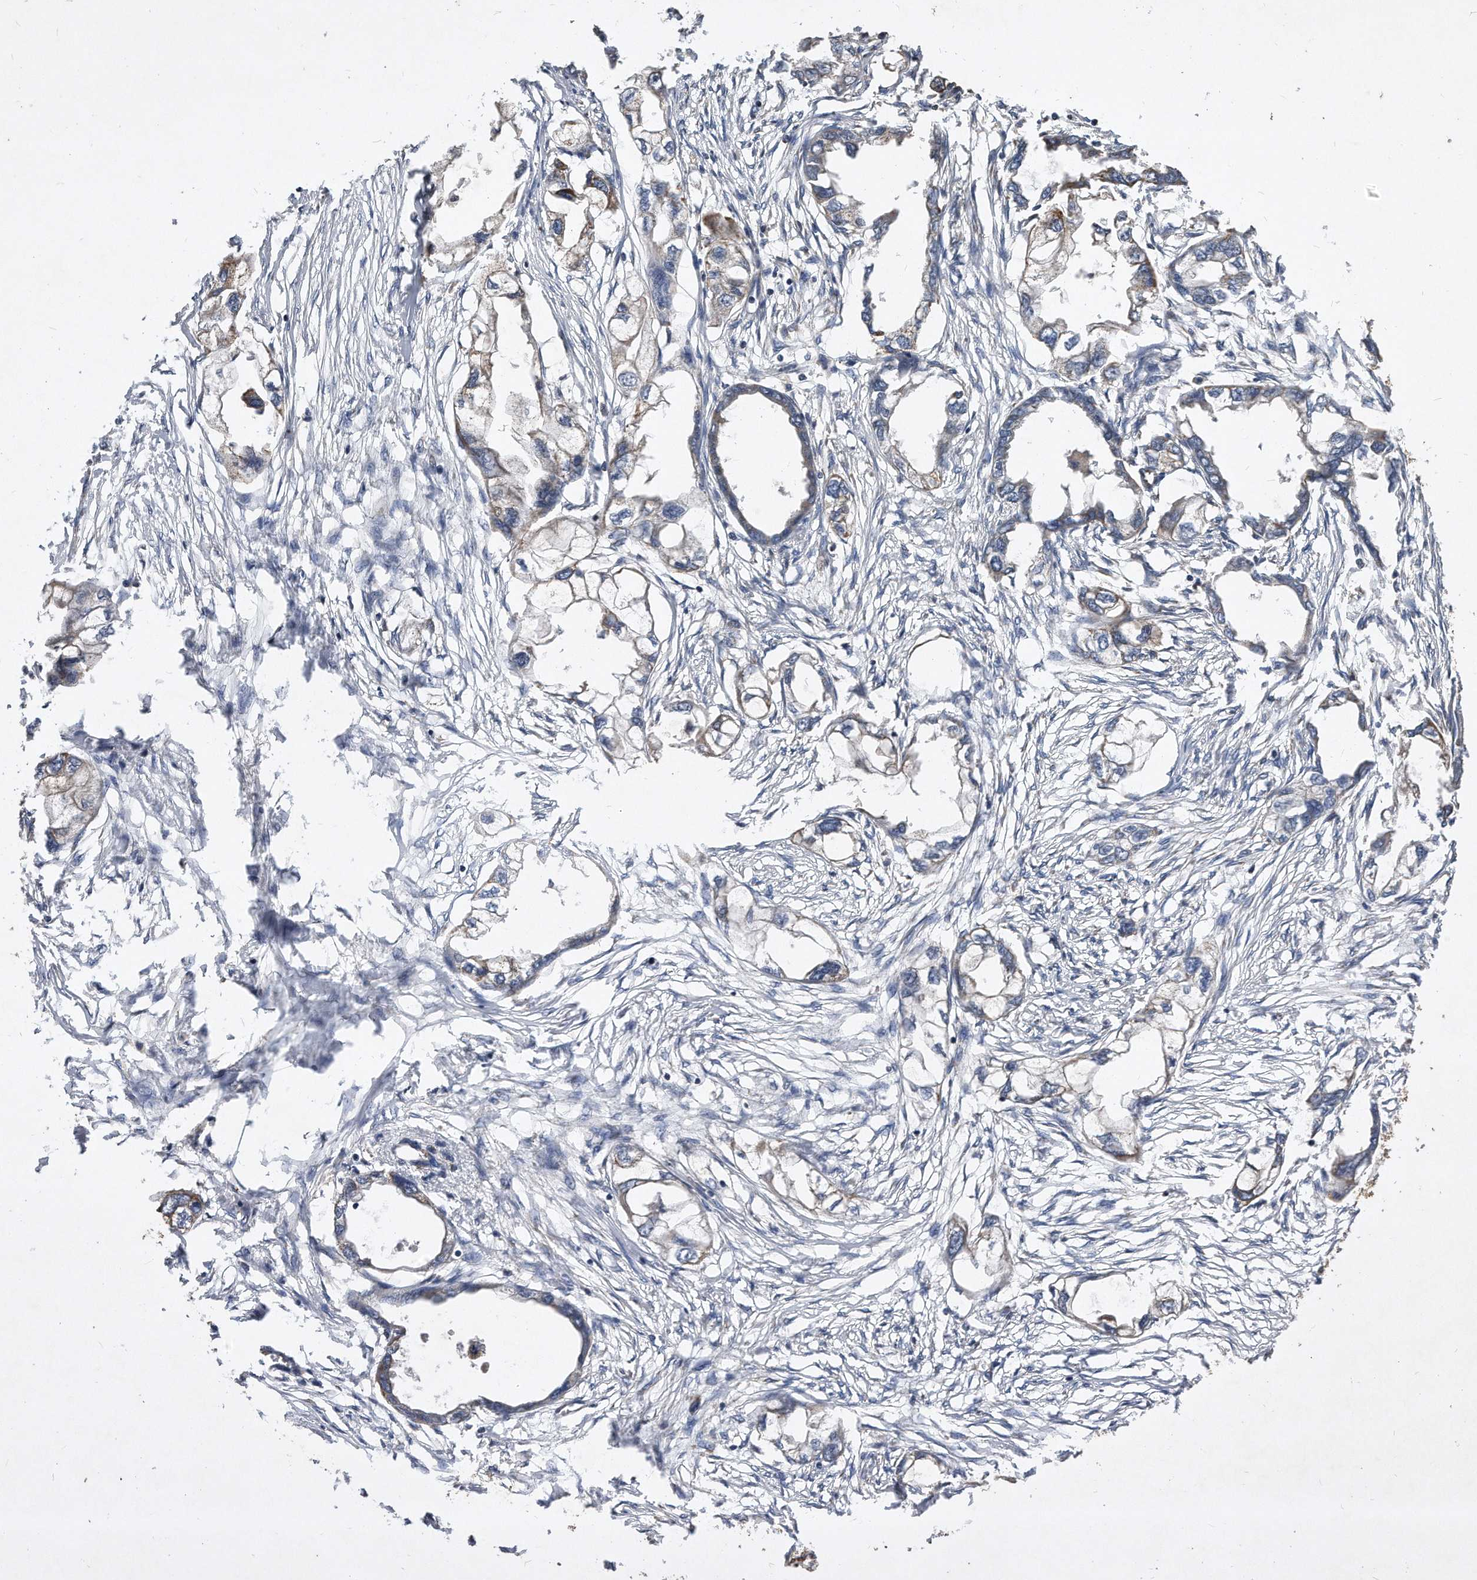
{"staining": {"intensity": "weak", "quantity": "<25%", "location": "cytoplasmic/membranous"}, "tissue": "endometrial cancer", "cell_type": "Tumor cells", "image_type": "cancer", "snomed": [{"axis": "morphology", "description": "Adenocarcinoma, NOS"}, {"axis": "morphology", "description": "Adenocarcinoma, metastatic, NOS"}, {"axis": "topography", "description": "Adipose tissue"}, {"axis": "topography", "description": "Endometrium"}], "caption": "The immunohistochemistry image has no significant staining in tumor cells of endometrial adenocarcinoma tissue.", "gene": "PPP5C", "patient": {"sex": "female", "age": 67}}